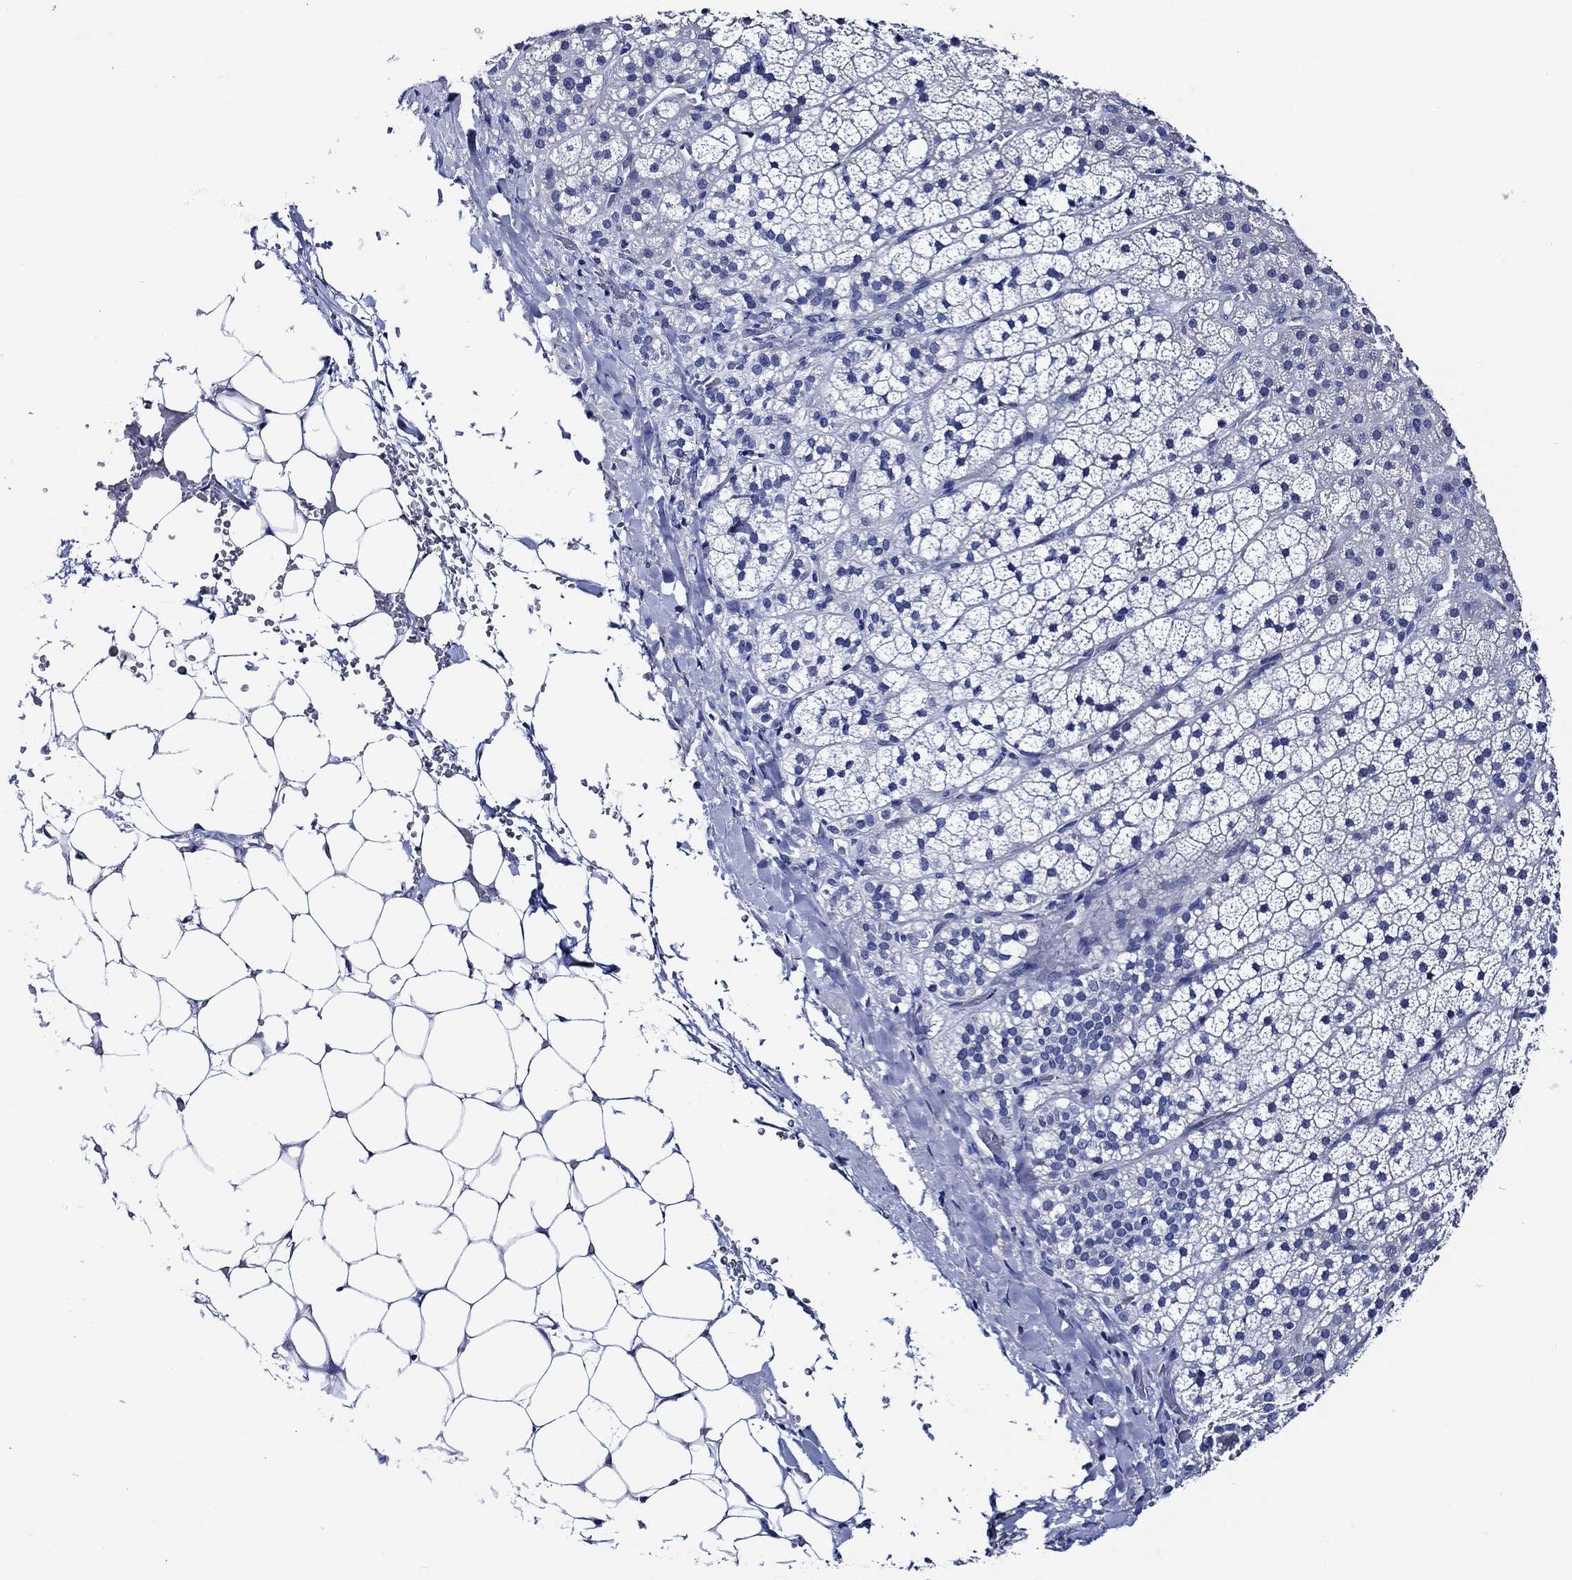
{"staining": {"intensity": "negative", "quantity": "none", "location": "none"}, "tissue": "adrenal gland", "cell_type": "Glandular cells", "image_type": "normal", "snomed": [{"axis": "morphology", "description": "Normal tissue, NOS"}, {"axis": "topography", "description": "Adrenal gland"}], "caption": "DAB immunohistochemical staining of benign human adrenal gland reveals no significant expression in glandular cells. Nuclei are stained in blue.", "gene": "WDR62", "patient": {"sex": "male", "age": 53}}